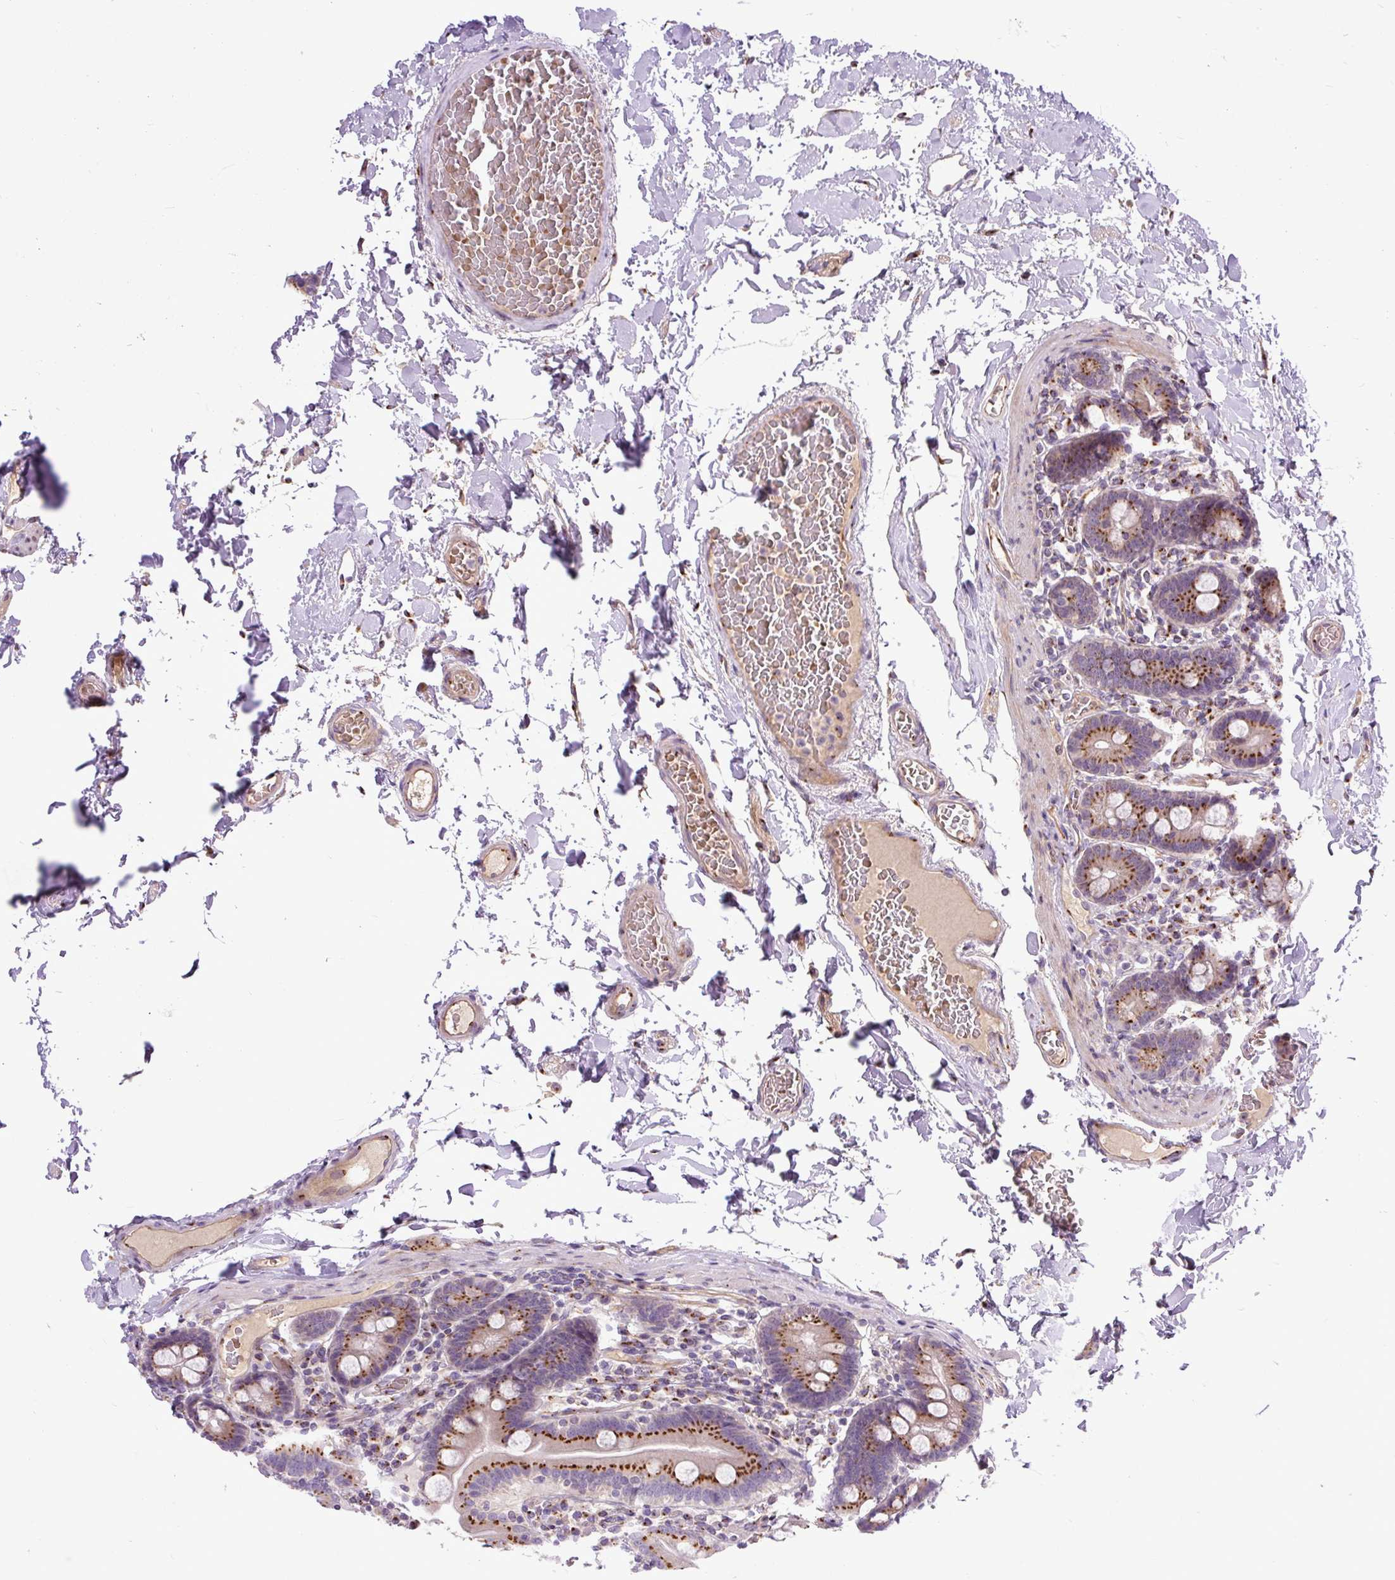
{"staining": {"intensity": "strong", "quantity": ">75%", "location": "cytoplasmic/membranous"}, "tissue": "duodenum", "cell_type": "Glandular cells", "image_type": "normal", "snomed": [{"axis": "morphology", "description": "Normal tissue, NOS"}, {"axis": "topography", "description": "Duodenum"}], "caption": "The photomicrograph demonstrates a brown stain indicating the presence of a protein in the cytoplasmic/membranous of glandular cells in duodenum. (Stains: DAB (3,3'-diaminobenzidine) in brown, nuclei in blue, Microscopy: brightfield microscopy at high magnification).", "gene": "MSMP", "patient": {"sex": "male", "age": 55}}